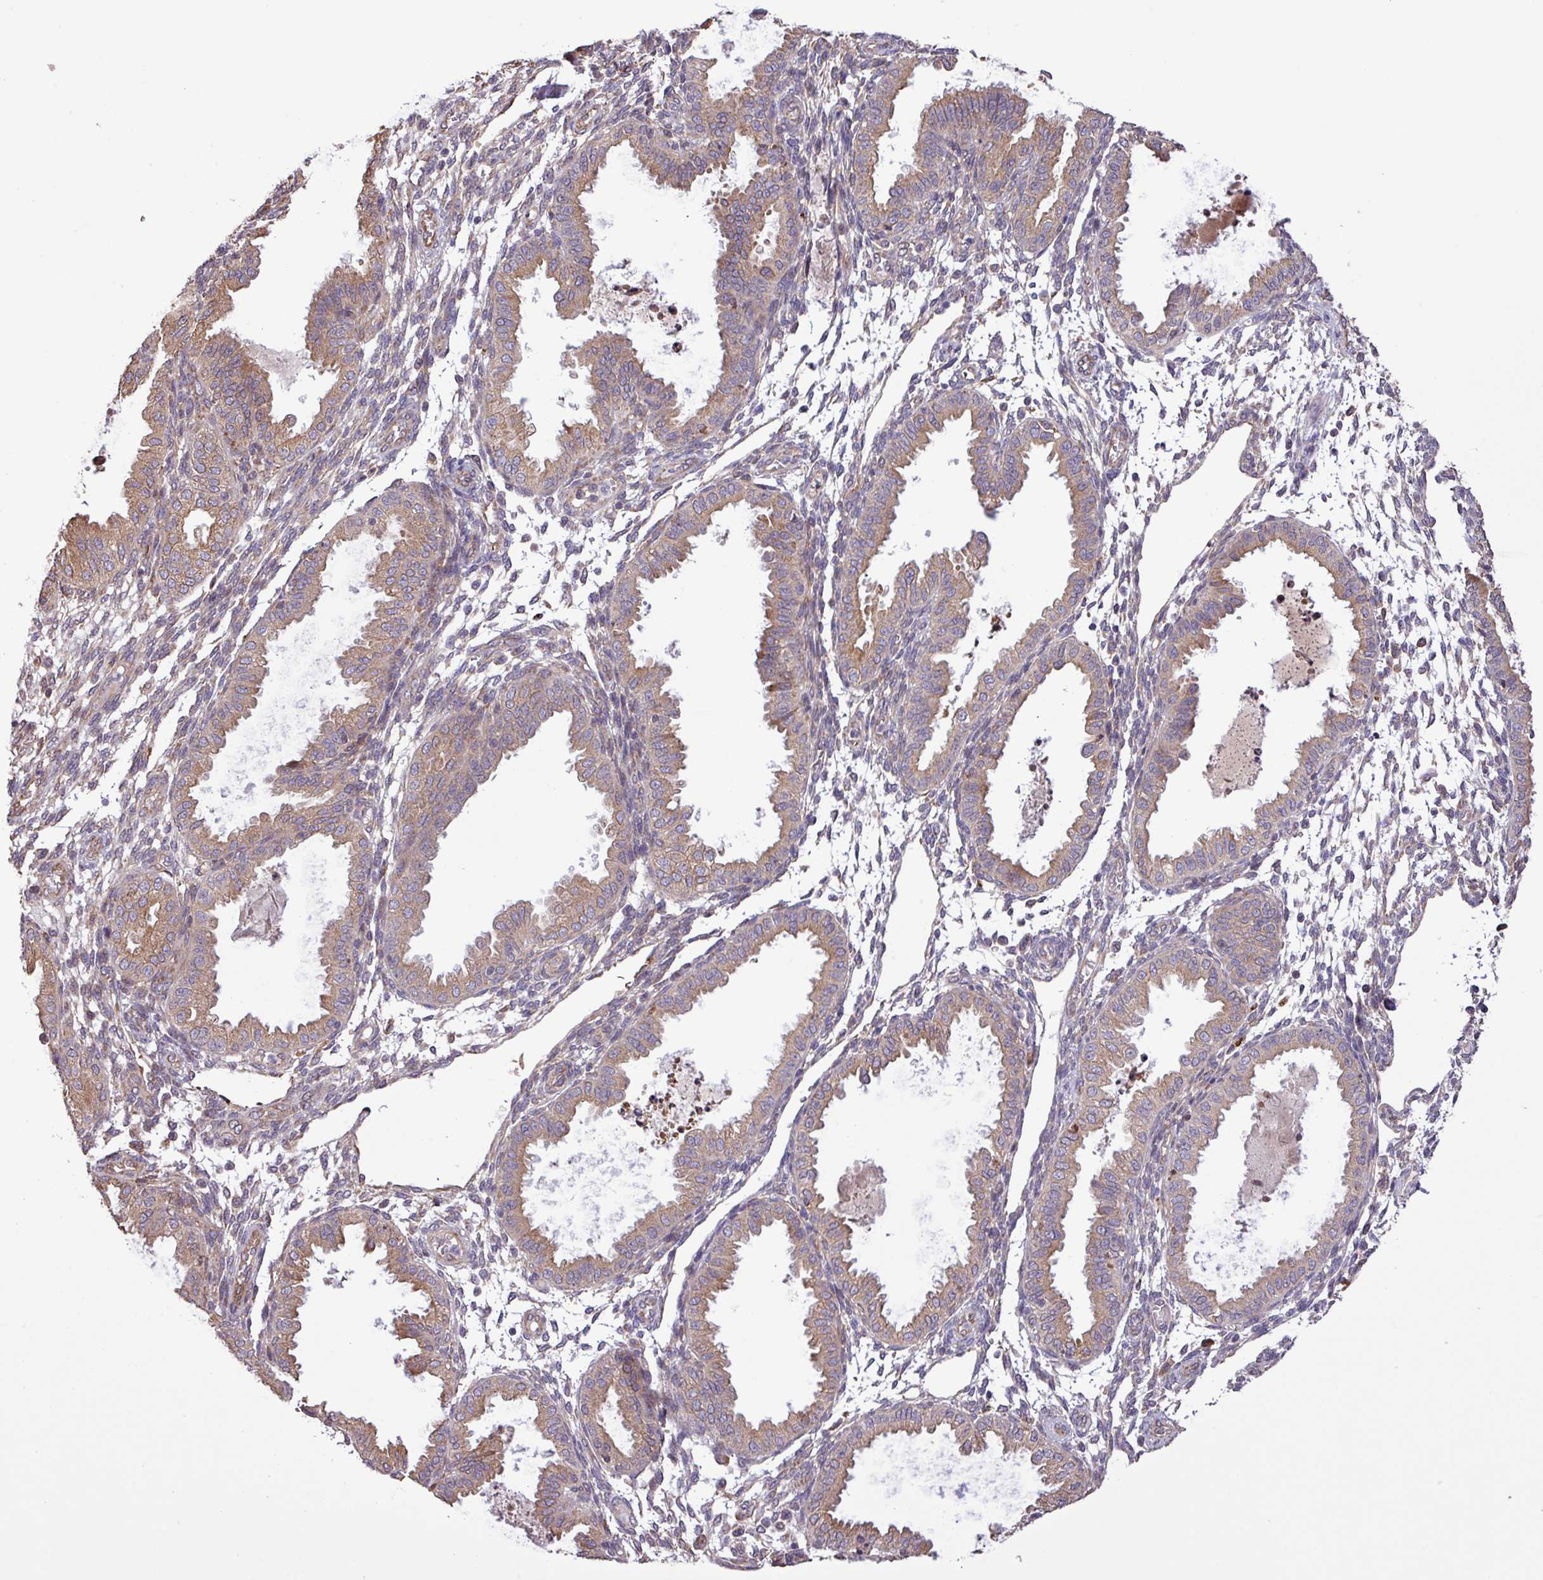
{"staining": {"intensity": "weak", "quantity": "25%-75%", "location": "cytoplasmic/membranous"}, "tissue": "endometrium", "cell_type": "Cells in endometrial stroma", "image_type": "normal", "snomed": [{"axis": "morphology", "description": "Normal tissue, NOS"}, {"axis": "topography", "description": "Endometrium"}], "caption": "Approximately 25%-75% of cells in endometrial stroma in benign endometrium show weak cytoplasmic/membranous protein staining as visualized by brown immunohistochemical staining.", "gene": "MEGF6", "patient": {"sex": "female", "age": 33}}